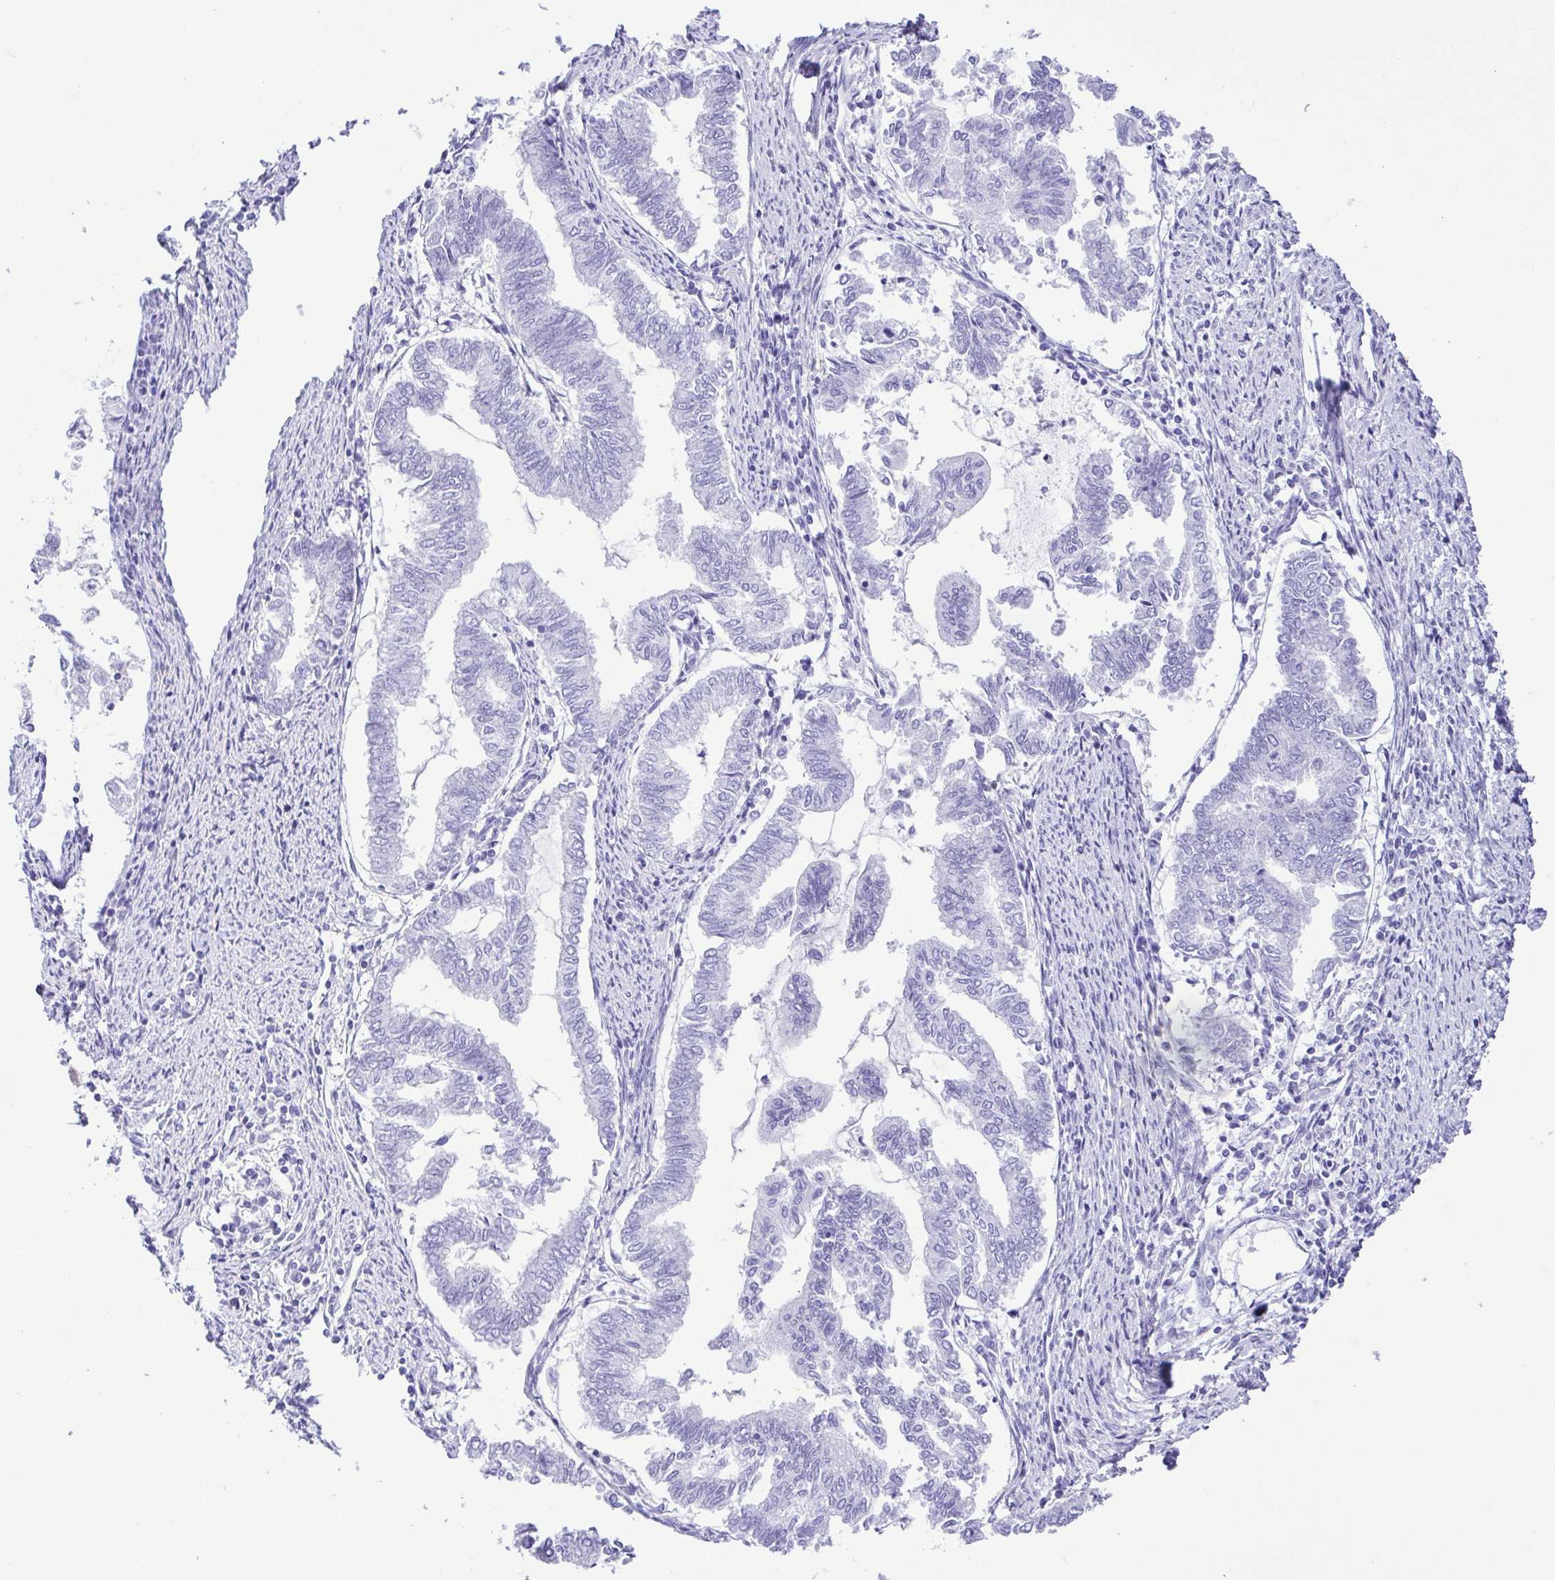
{"staining": {"intensity": "negative", "quantity": "none", "location": "none"}, "tissue": "endometrial cancer", "cell_type": "Tumor cells", "image_type": "cancer", "snomed": [{"axis": "morphology", "description": "Adenocarcinoma, NOS"}, {"axis": "topography", "description": "Endometrium"}], "caption": "DAB (3,3'-diaminobenzidine) immunohistochemical staining of endometrial adenocarcinoma reveals no significant staining in tumor cells. (Immunohistochemistry, brightfield microscopy, high magnification).", "gene": "SYT1", "patient": {"sex": "female", "age": 79}}